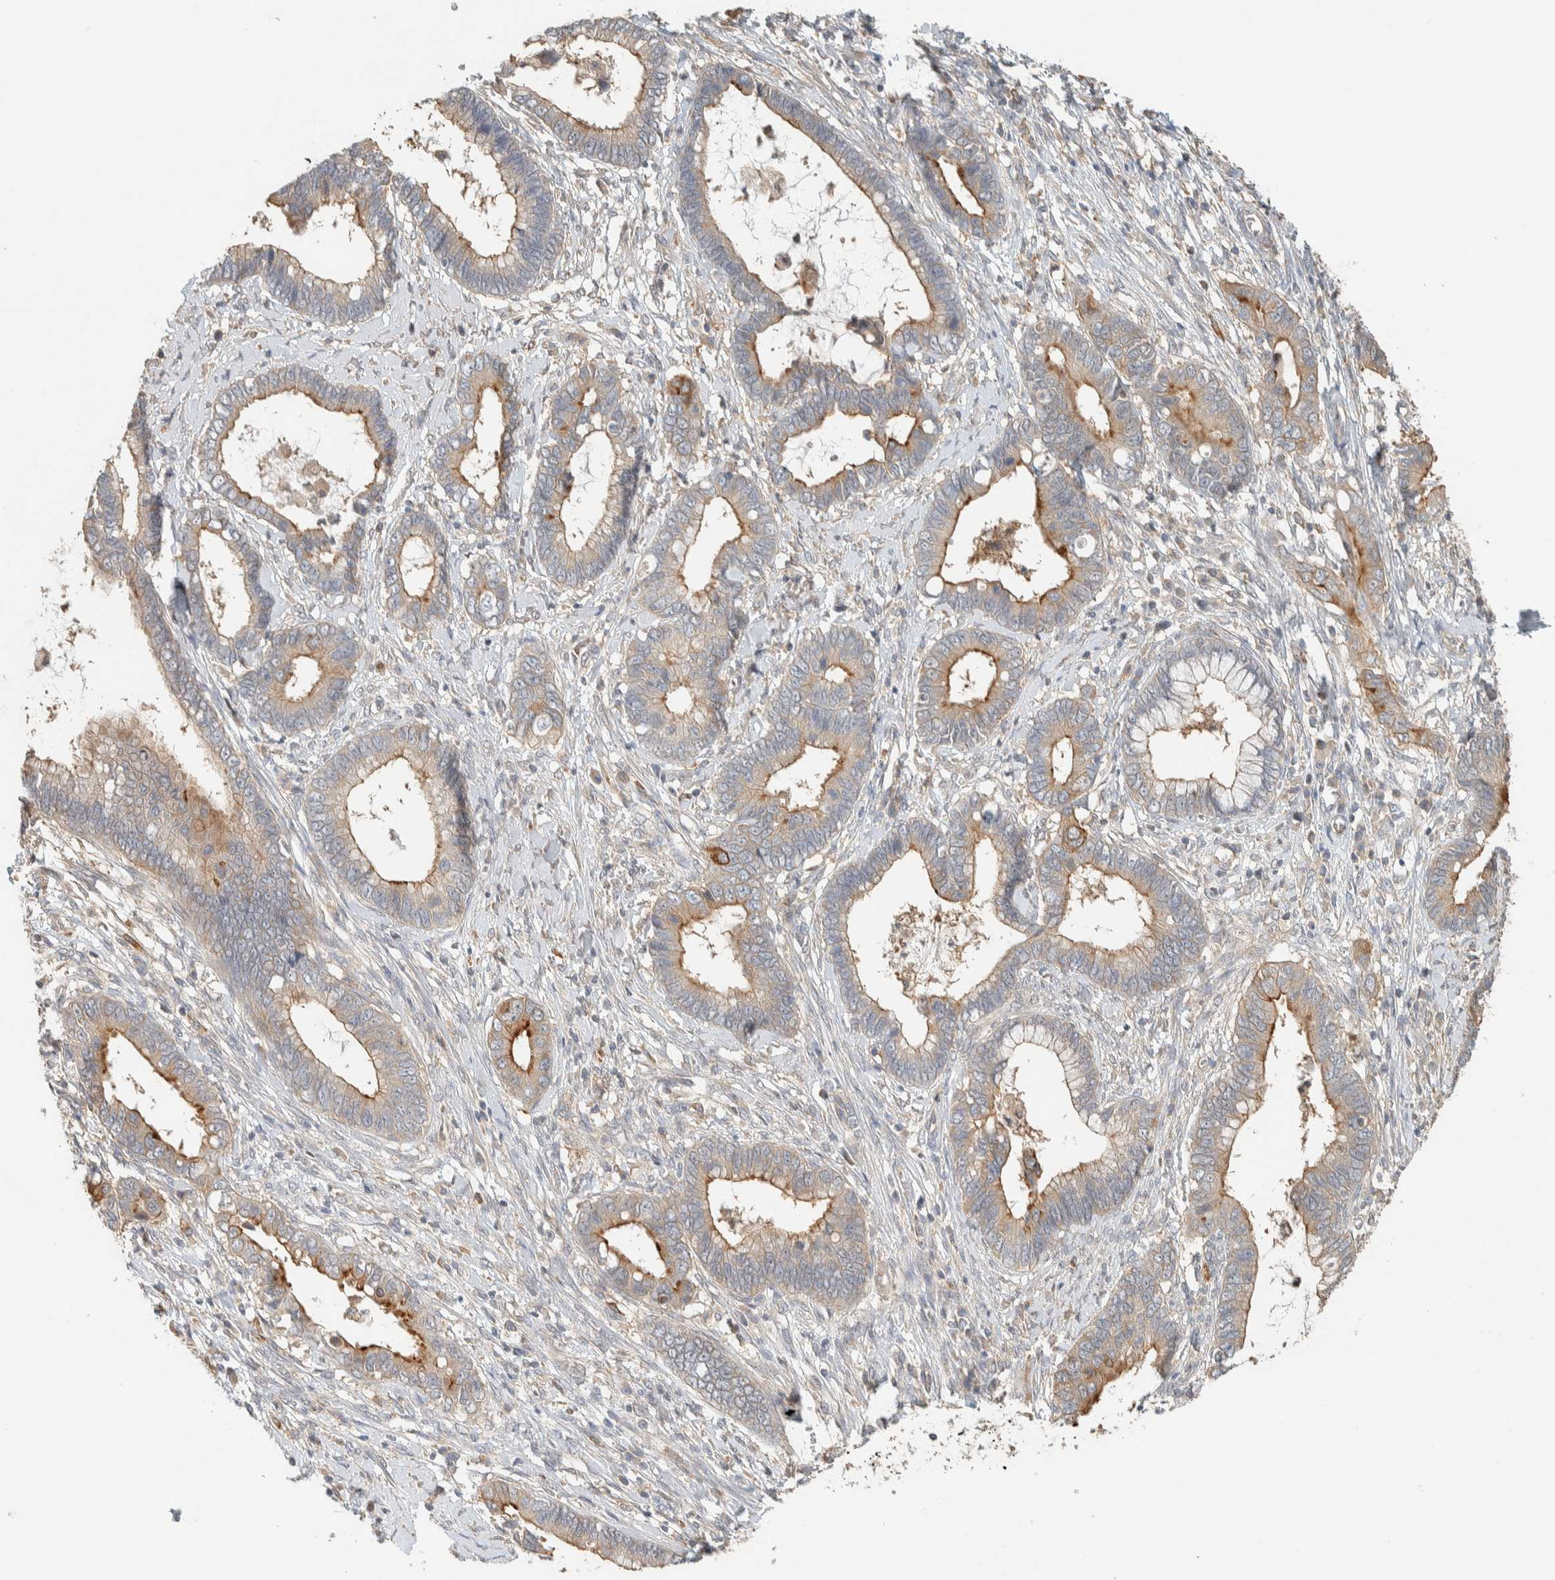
{"staining": {"intensity": "moderate", "quantity": ">75%", "location": "cytoplasmic/membranous"}, "tissue": "cervical cancer", "cell_type": "Tumor cells", "image_type": "cancer", "snomed": [{"axis": "morphology", "description": "Adenocarcinoma, NOS"}, {"axis": "topography", "description": "Cervix"}], "caption": "Human cervical adenocarcinoma stained with a protein marker exhibits moderate staining in tumor cells.", "gene": "RAB11FIP1", "patient": {"sex": "female", "age": 44}}